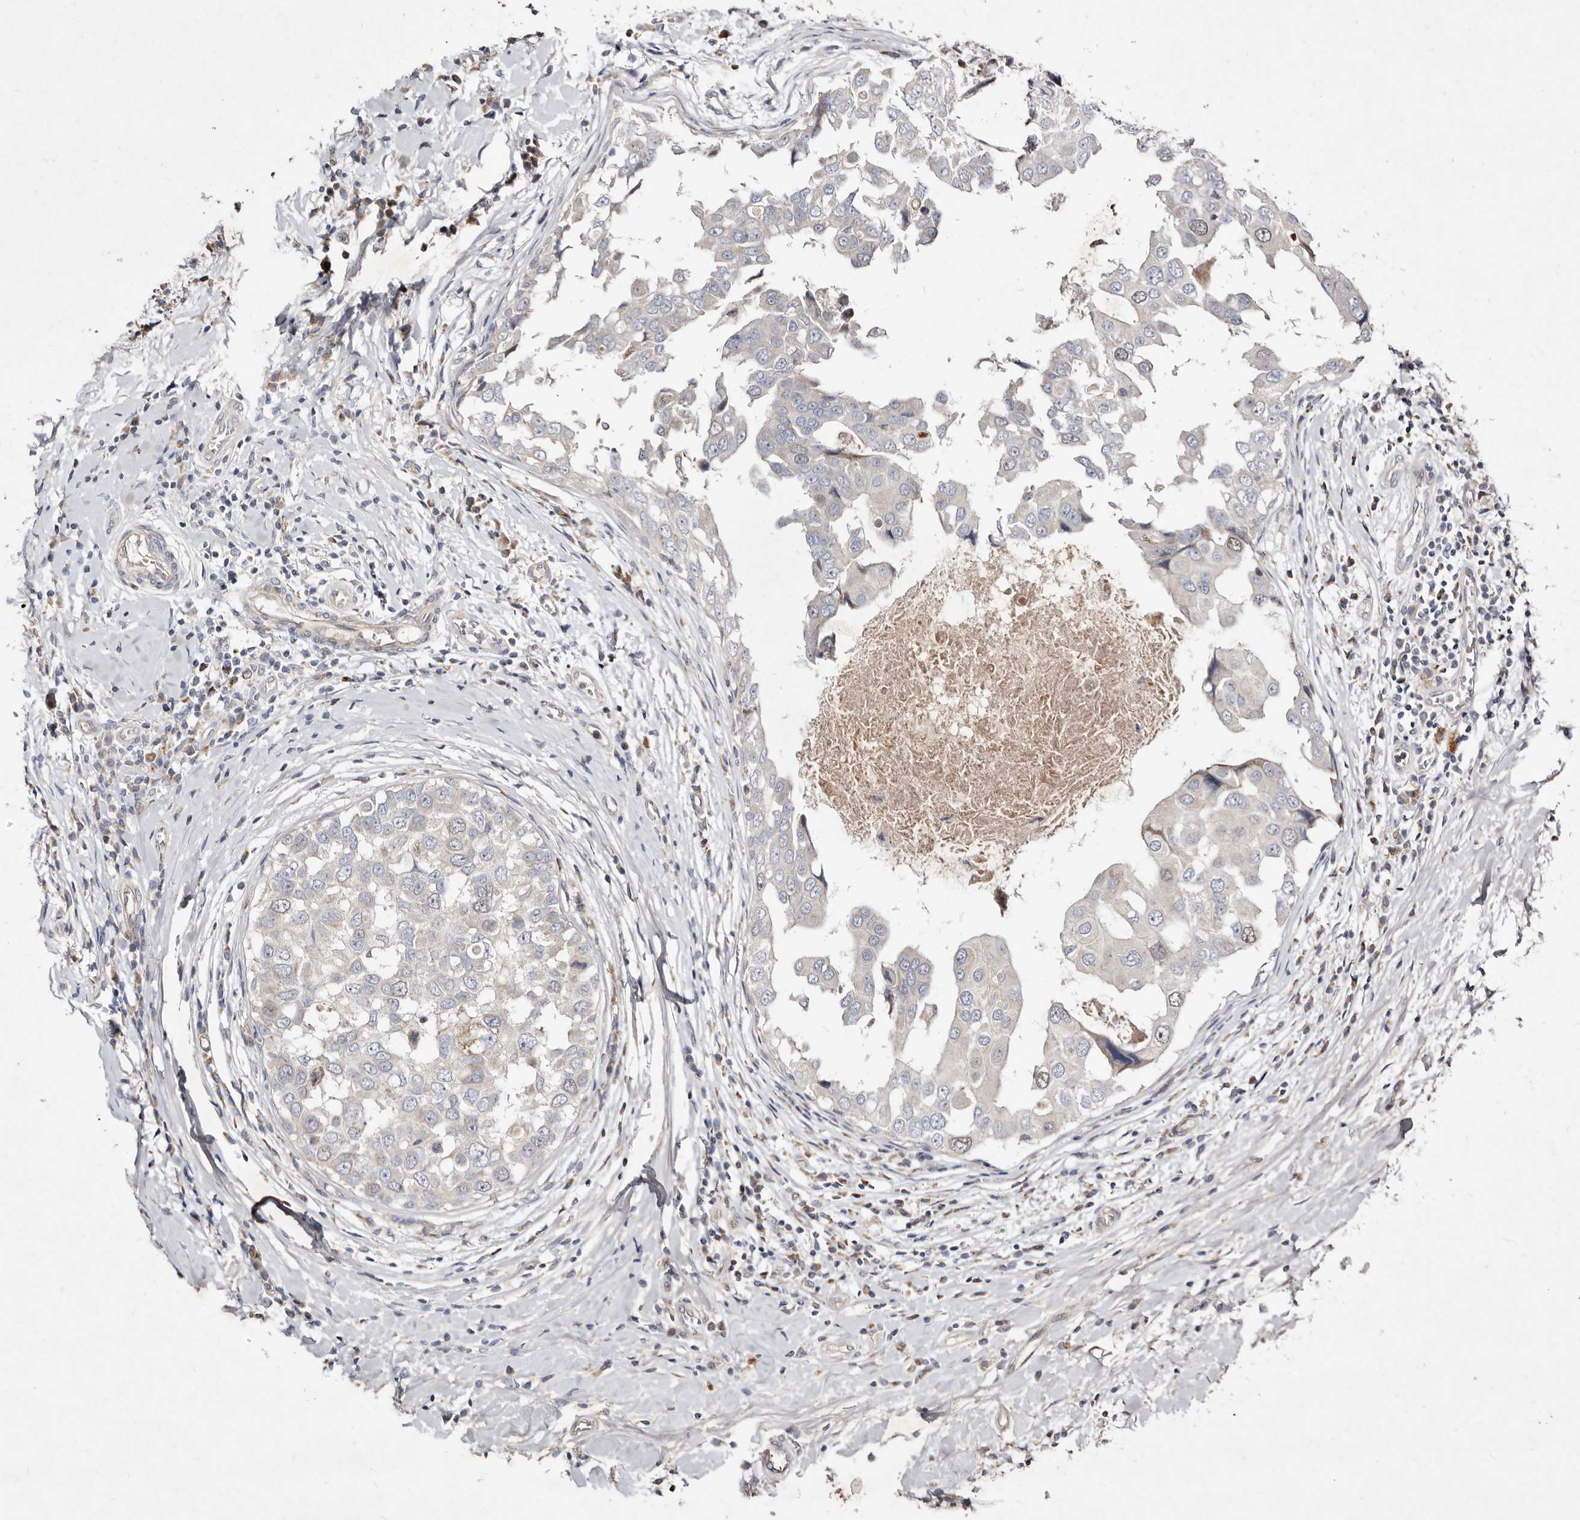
{"staining": {"intensity": "negative", "quantity": "none", "location": "none"}, "tissue": "breast cancer", "cell_type": "Tumor cells", "image_type": "cancer", "snomed": [{"axis": "morphology", "description": "Duct carcinoma"}, {"axis": "topography", "description": "Breast"}], "caption": "Photomicrograph shows no protein expression in tumor cells of breast cancer (infiltrating ductal carcinoma) tissue.", "gene": "SLC25A20", "patient": {"sex": "female", "age": 27}}